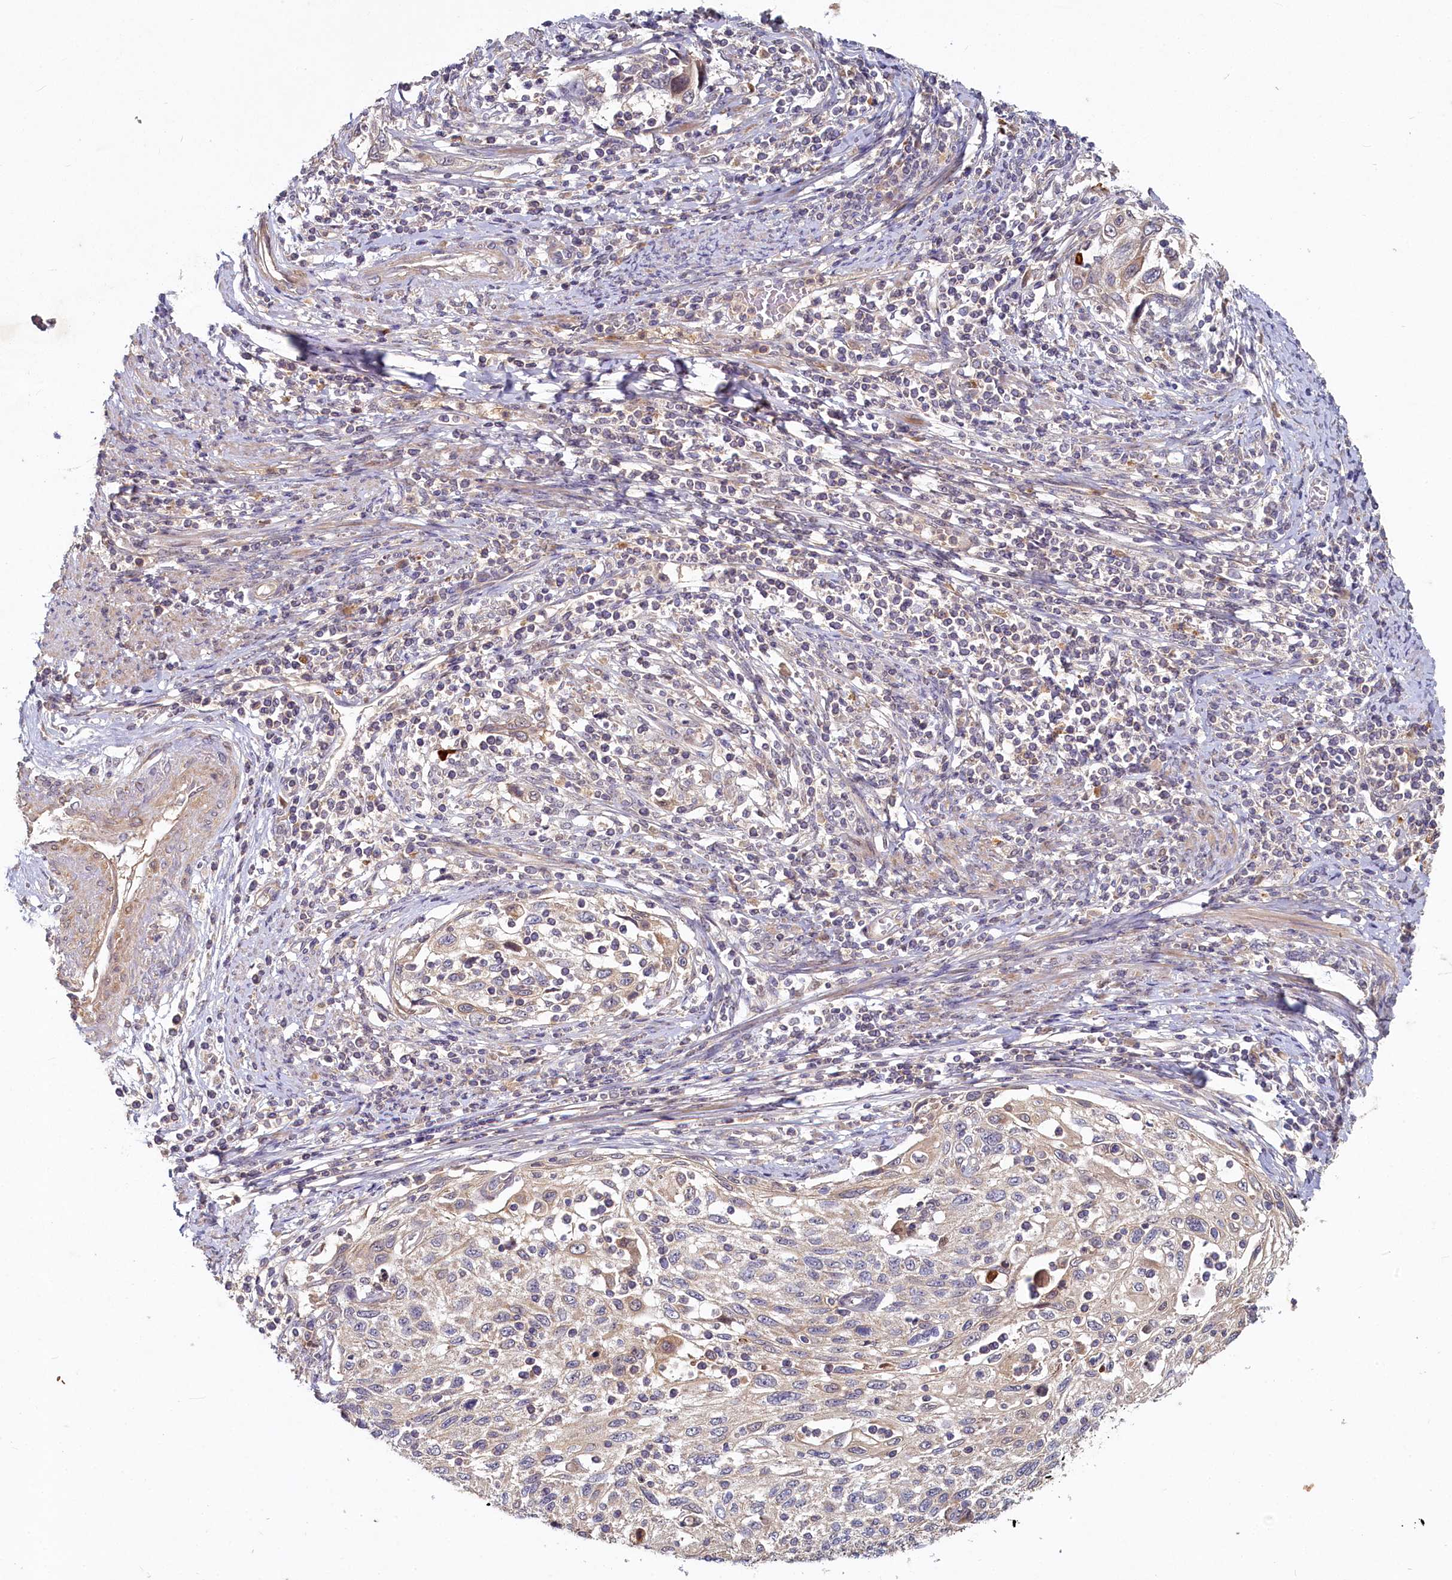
{"staining": {"intensity": "negative", "quantity": "none", "location": "none"}, "tissue": "cervical cancer", "cell_type": "Tumor cells", "image_type": "cancer", "snomed": [{"axis": "morphology", "description": "Squamous cell carcinoma, NOS"}, {"axis": "topography", "description": "Cervix"}], "caption": "Squamous cell carcinoma (cervical) was stained to show a protein in brown. There is no significant positivity in tumor cells.", "gene": "HERC3", "patient": {"sex": "female", "age": 70}}